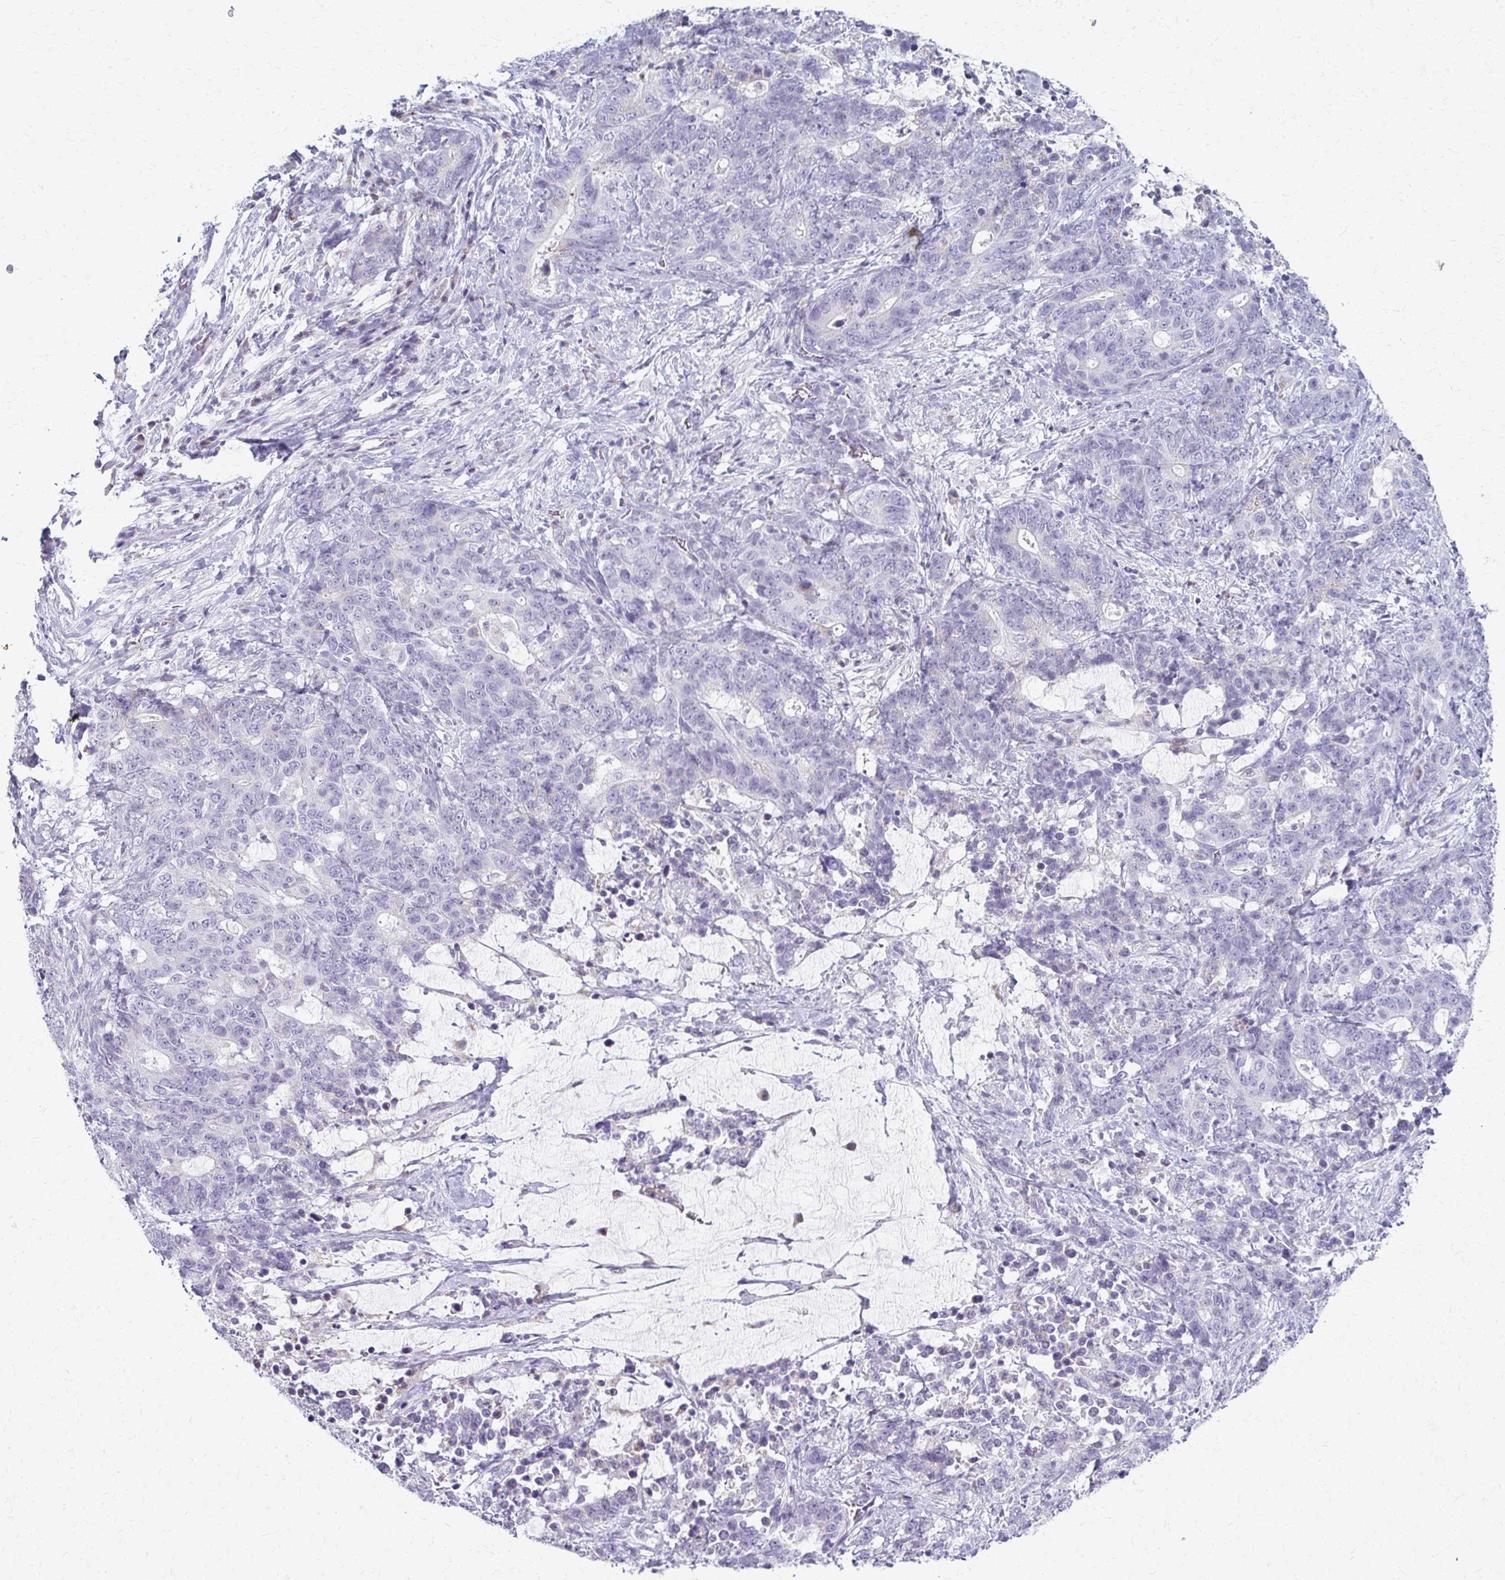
{"staining": {"intensity": "negative", "quantity": "none", "location": "none"}, "tissue": "stomach cancer", "cell_type": "Tumor cells", "image_type": "cancer", "snomed": [{"axis": "morphology", "description": "Normal tissue, NOS"}, {"axis": "morphology", "description": "Adenocarcinoma, NOS"}, {"axis": "topography", "description": "Stomach"}], "caption": "Immunohistochemistry (IHC) histopathology image of adenocarcinoma (stomach) stained for a protein (brown), which demonstrates no expression in tumor cells. (Stains: DAB immunohistochemistry (IHC) with hematoxylin counter stain, Microscopy: brightfield microscopy at high magnification).", "gene": "FCGR2B", "patient": {"sex": "female", "age": 64}}